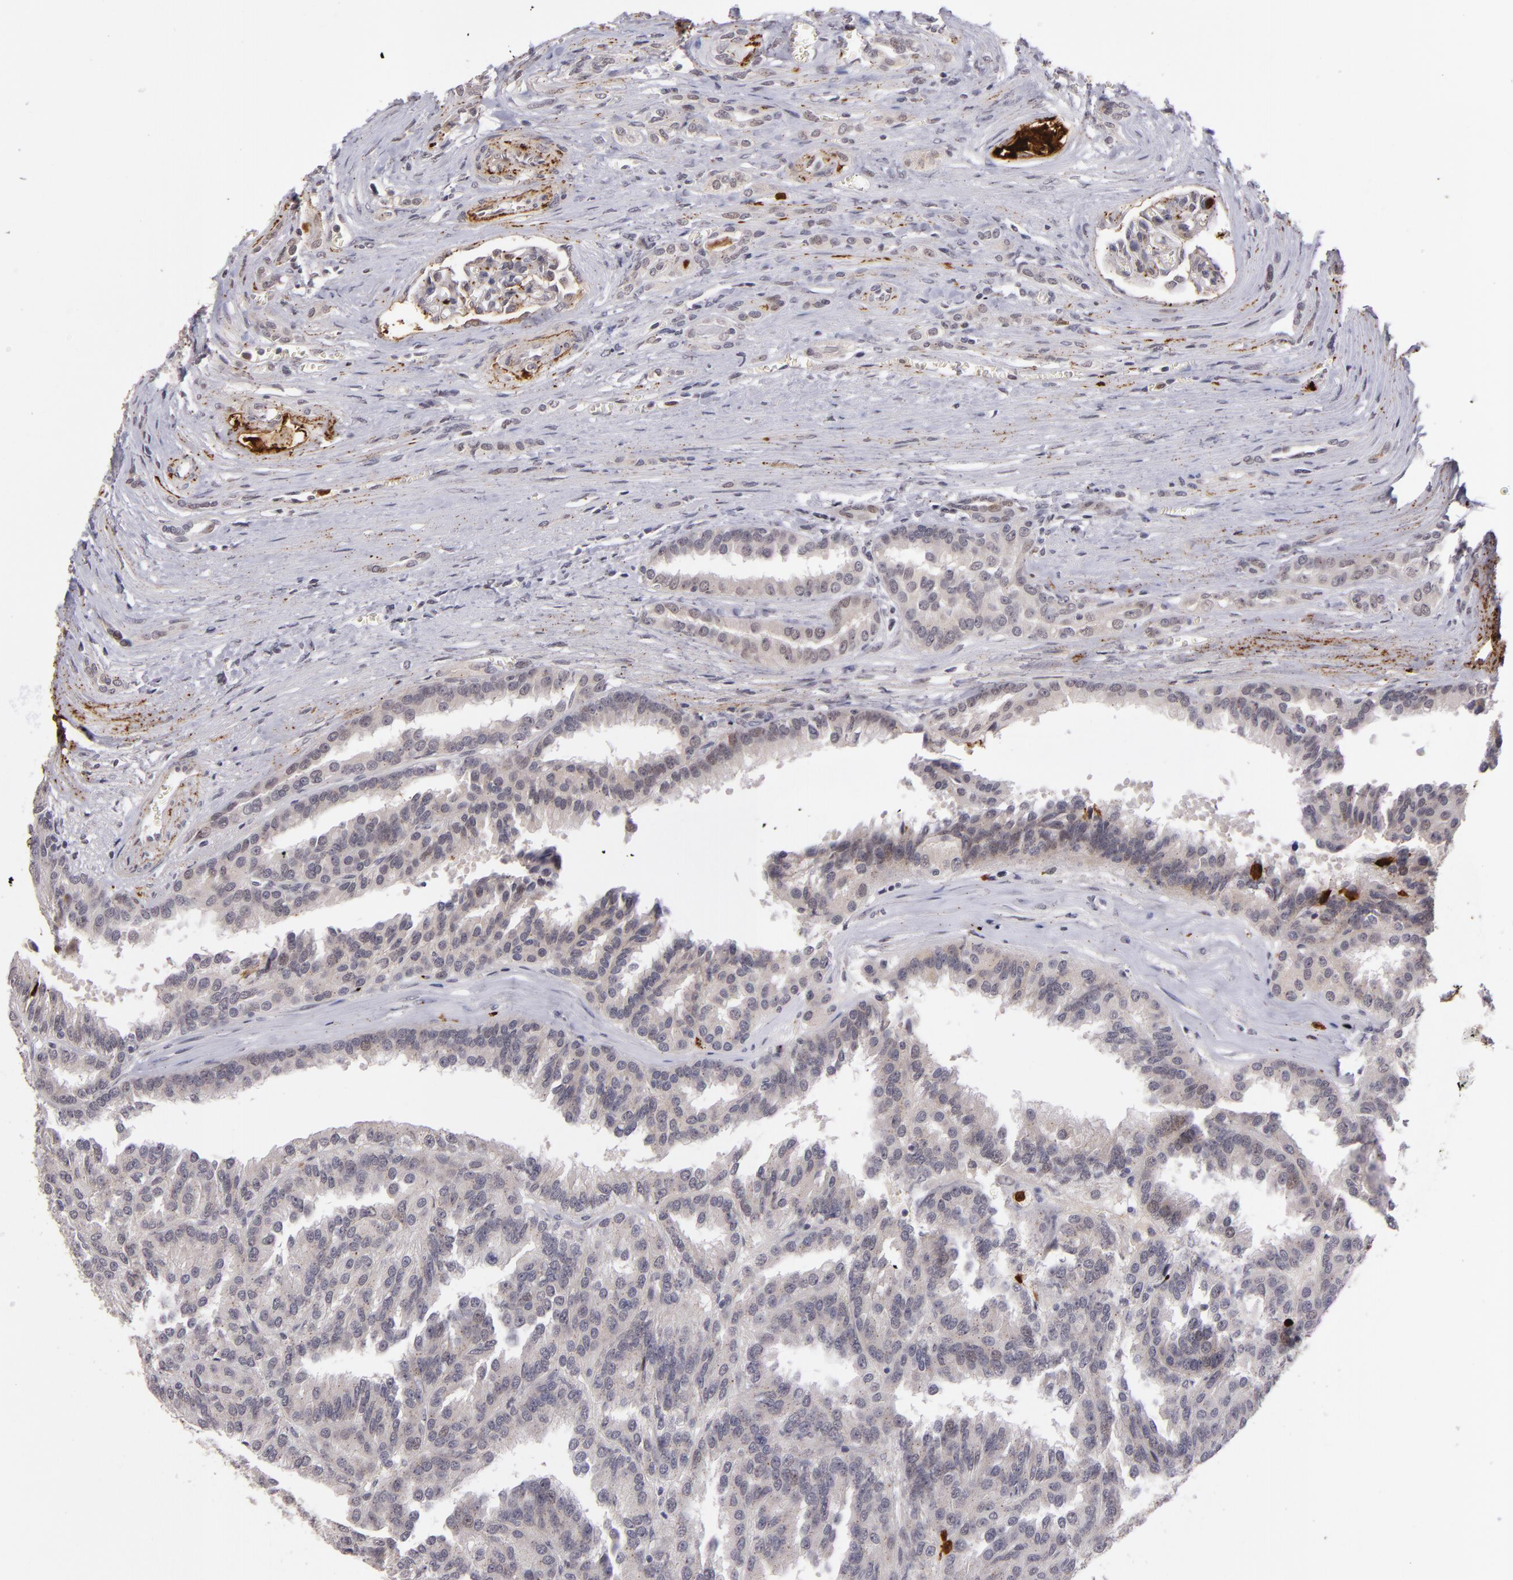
{"staining": {"intensity": "negative", "quantity": "none", "location": "none"}, "tissue": "renal cancer", "cell_type": "Tumor cells", "image_type": "cancer", "snomed": [{"axis": "morphology", "description": "Adenocarcinoma, NOS"}, {"axis": "topography", "description": "Kidney"}], "caption": "Tumor cells are negative for protein expression in human renal adenocarcinoma.", "gene": "RXRG", "patient": {"sex": "male", "age": 46}}